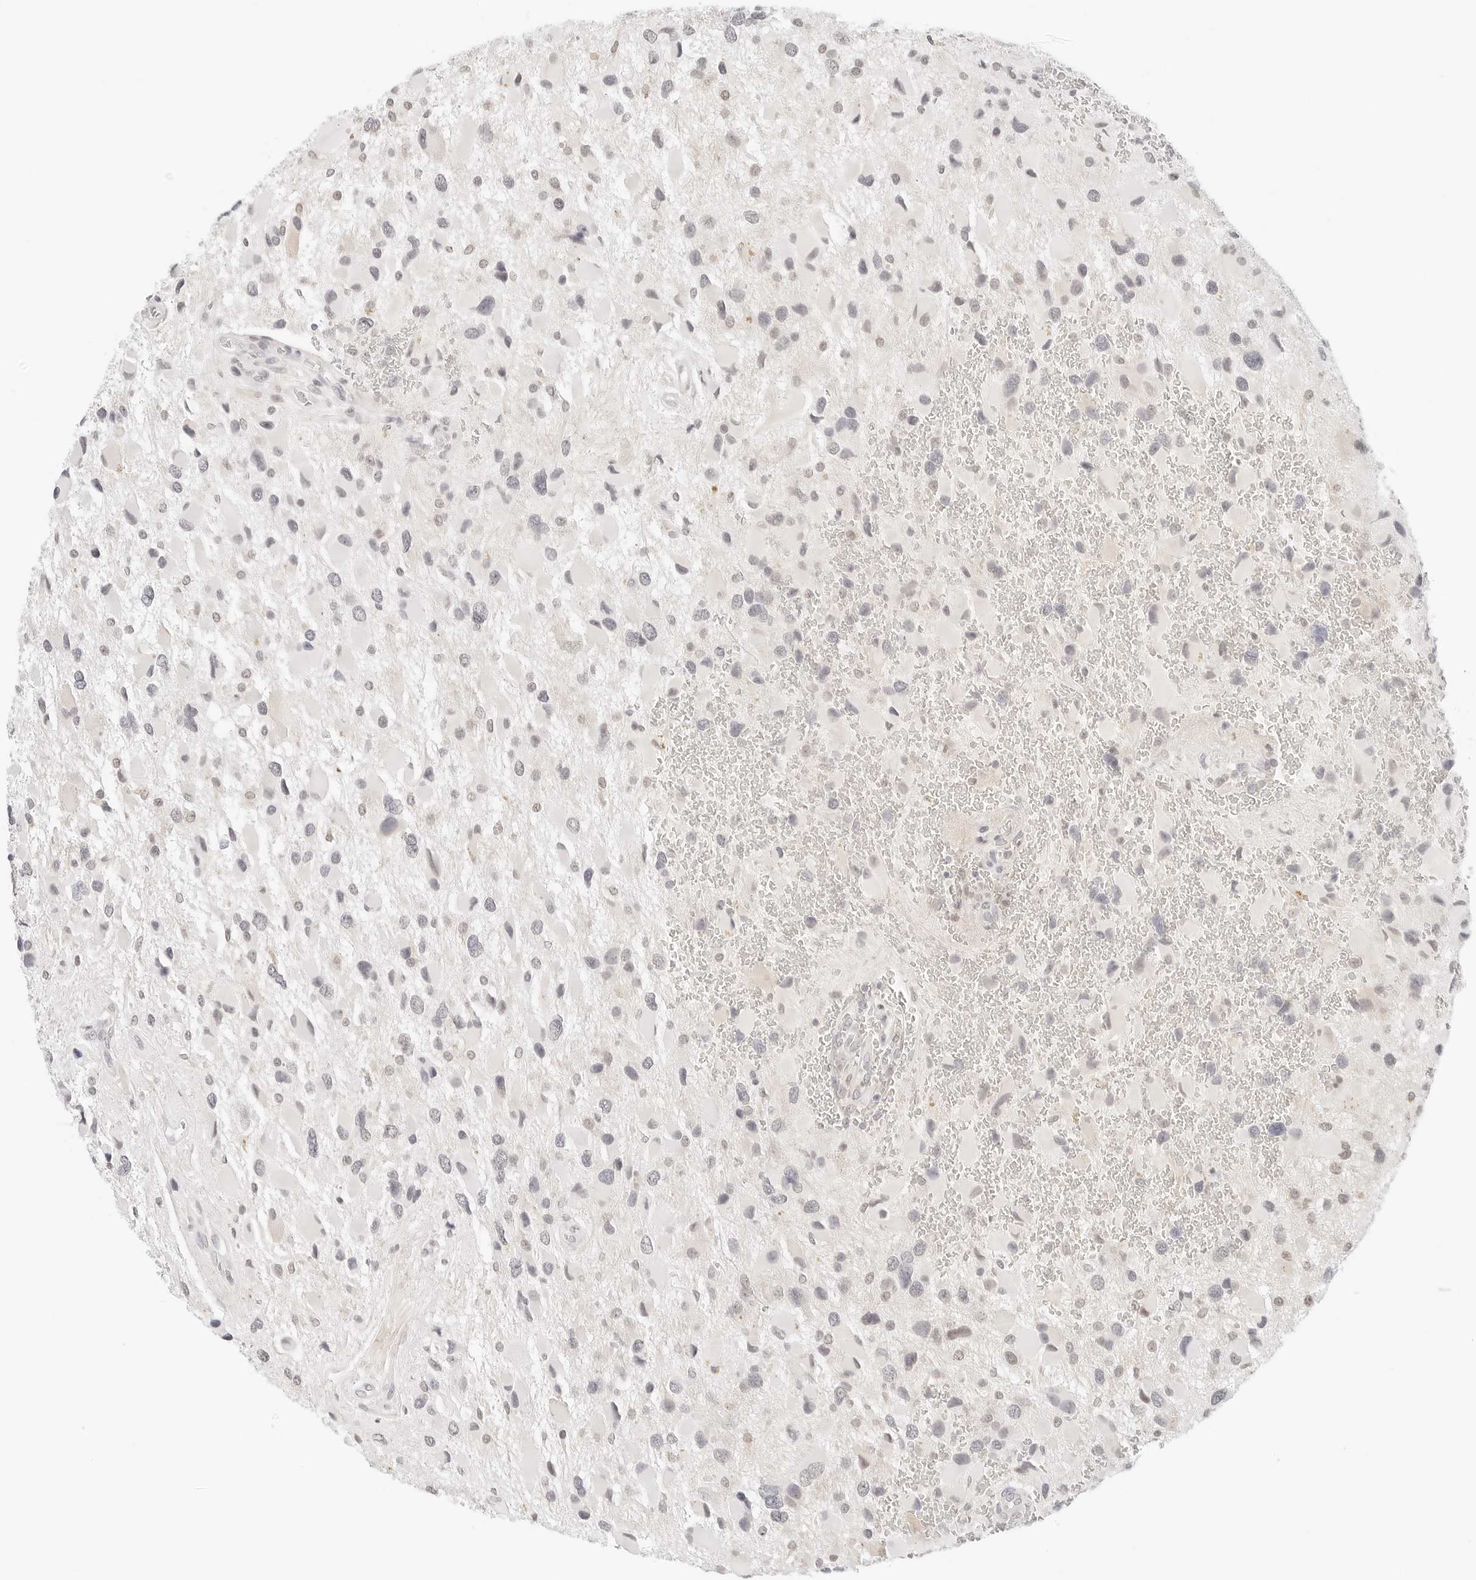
{"staining": {"intensity": "negative", "quantity": "none", "location": "none"}, "tissue": "glioma", "cell_type": "Tumor cells", "image_type": "cancer", "snomed": [{"axis": "morphology", "description": "Glioma, malignant, High grade"}, {"axis": "topography", "description": "Brain"}], "caption": "This micrograph is of glioma stained with immunohistochemistry to label a protein in brown with the nuclei are counter-stained blue. There is no positivity in tumor cells.", "gene": "NEO1", "patient": {"sex": "male", "age": 53}}